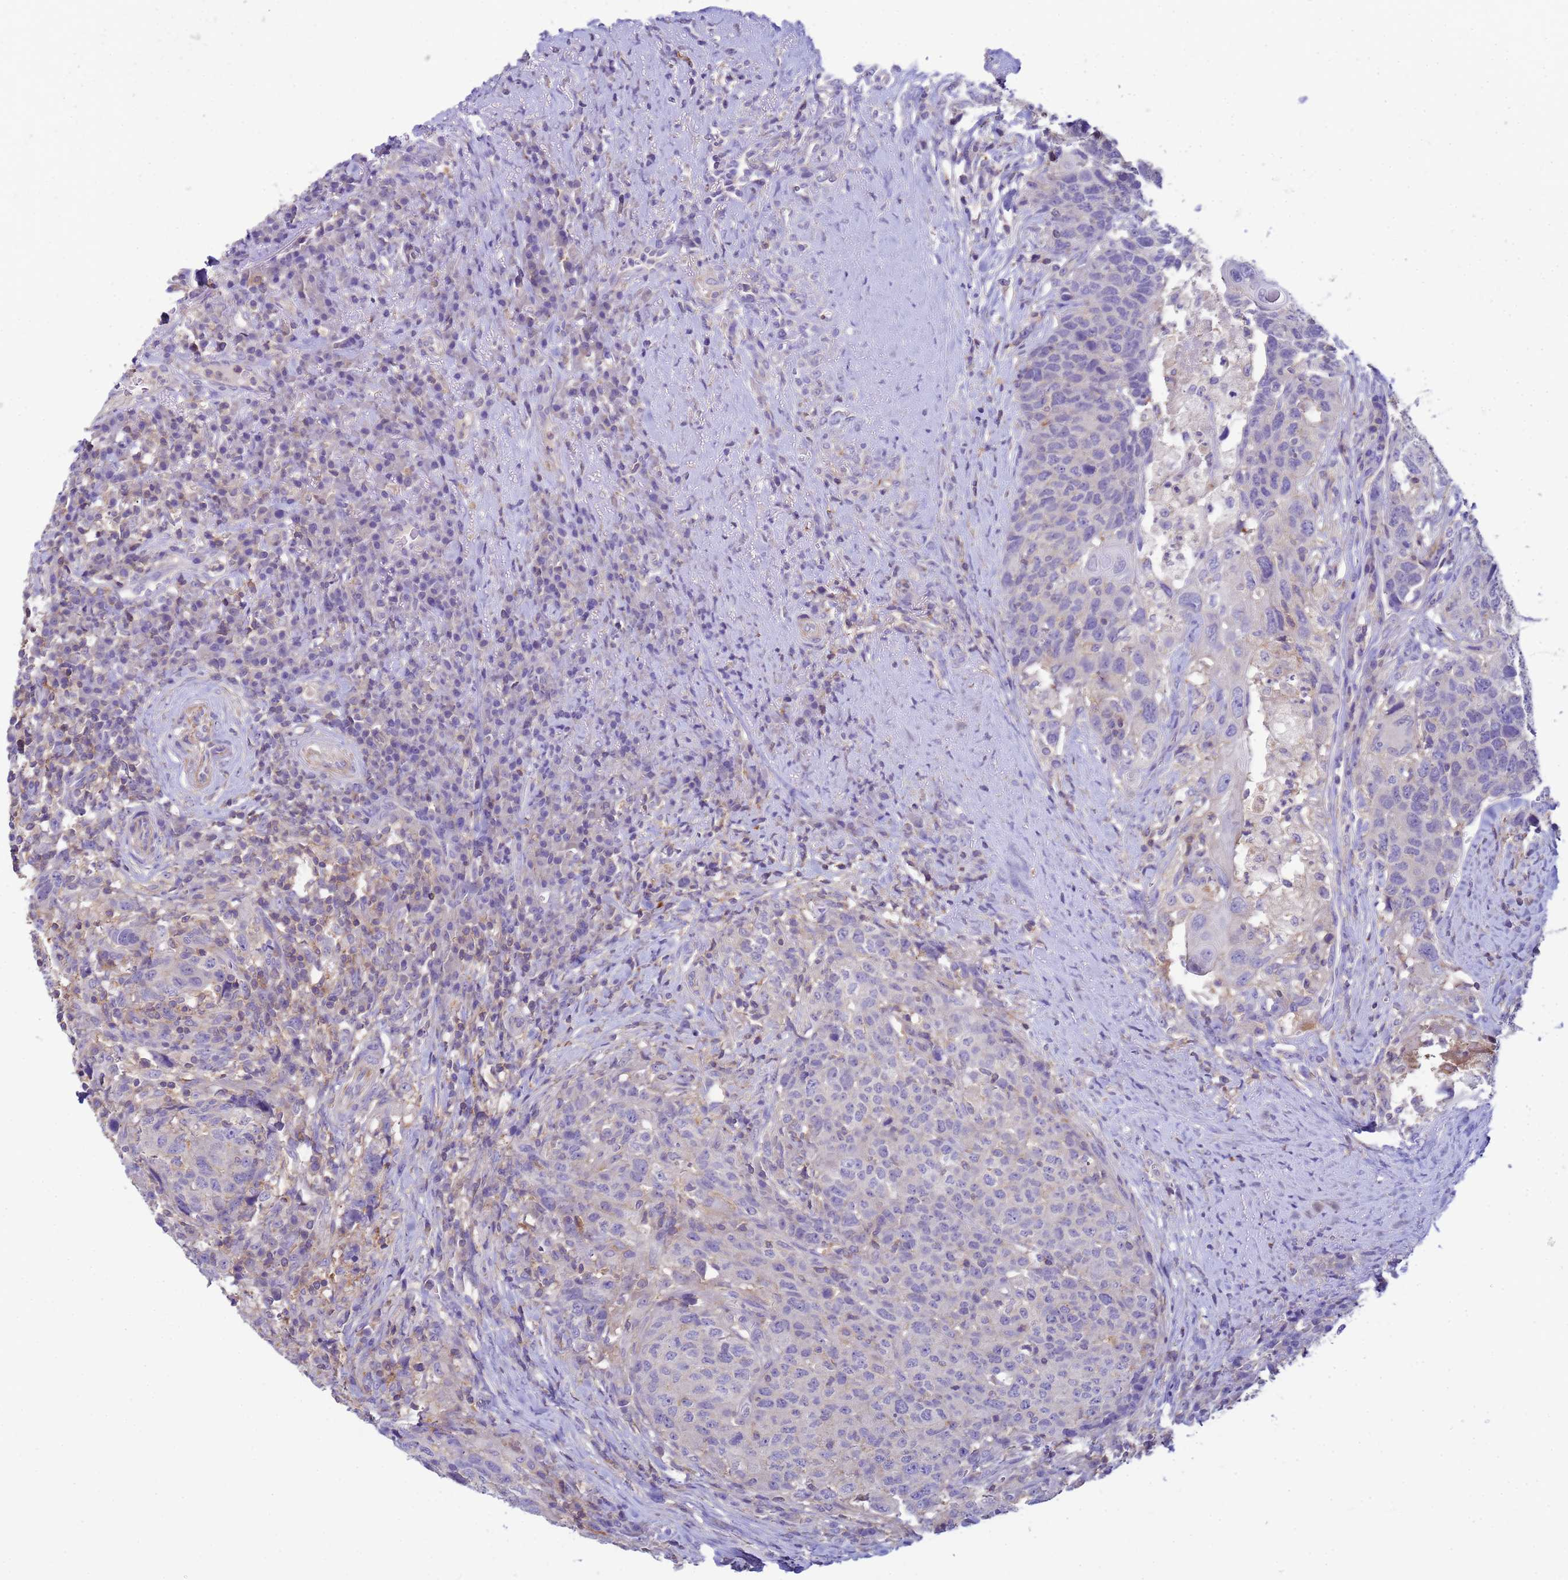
{"staining": {"intensity": "negative", "quantity": "none", "location": "none"}, "tissue": "head and neck cancer", "cell_type": "Tumor cells", "image_type": "cancer", "snomed": [{"axis": "morphology", "description": "Squamous cell carcinoma, NOS"}, {"axis": "topography", "description": "Head-Neck"}], "caption": "Image shows no significant protein expression in tumor cells of head and neck cancer (squamous cell carcinoma).", "gene": "KLHL13", "patient": {"sex": "male", "age": 66}}